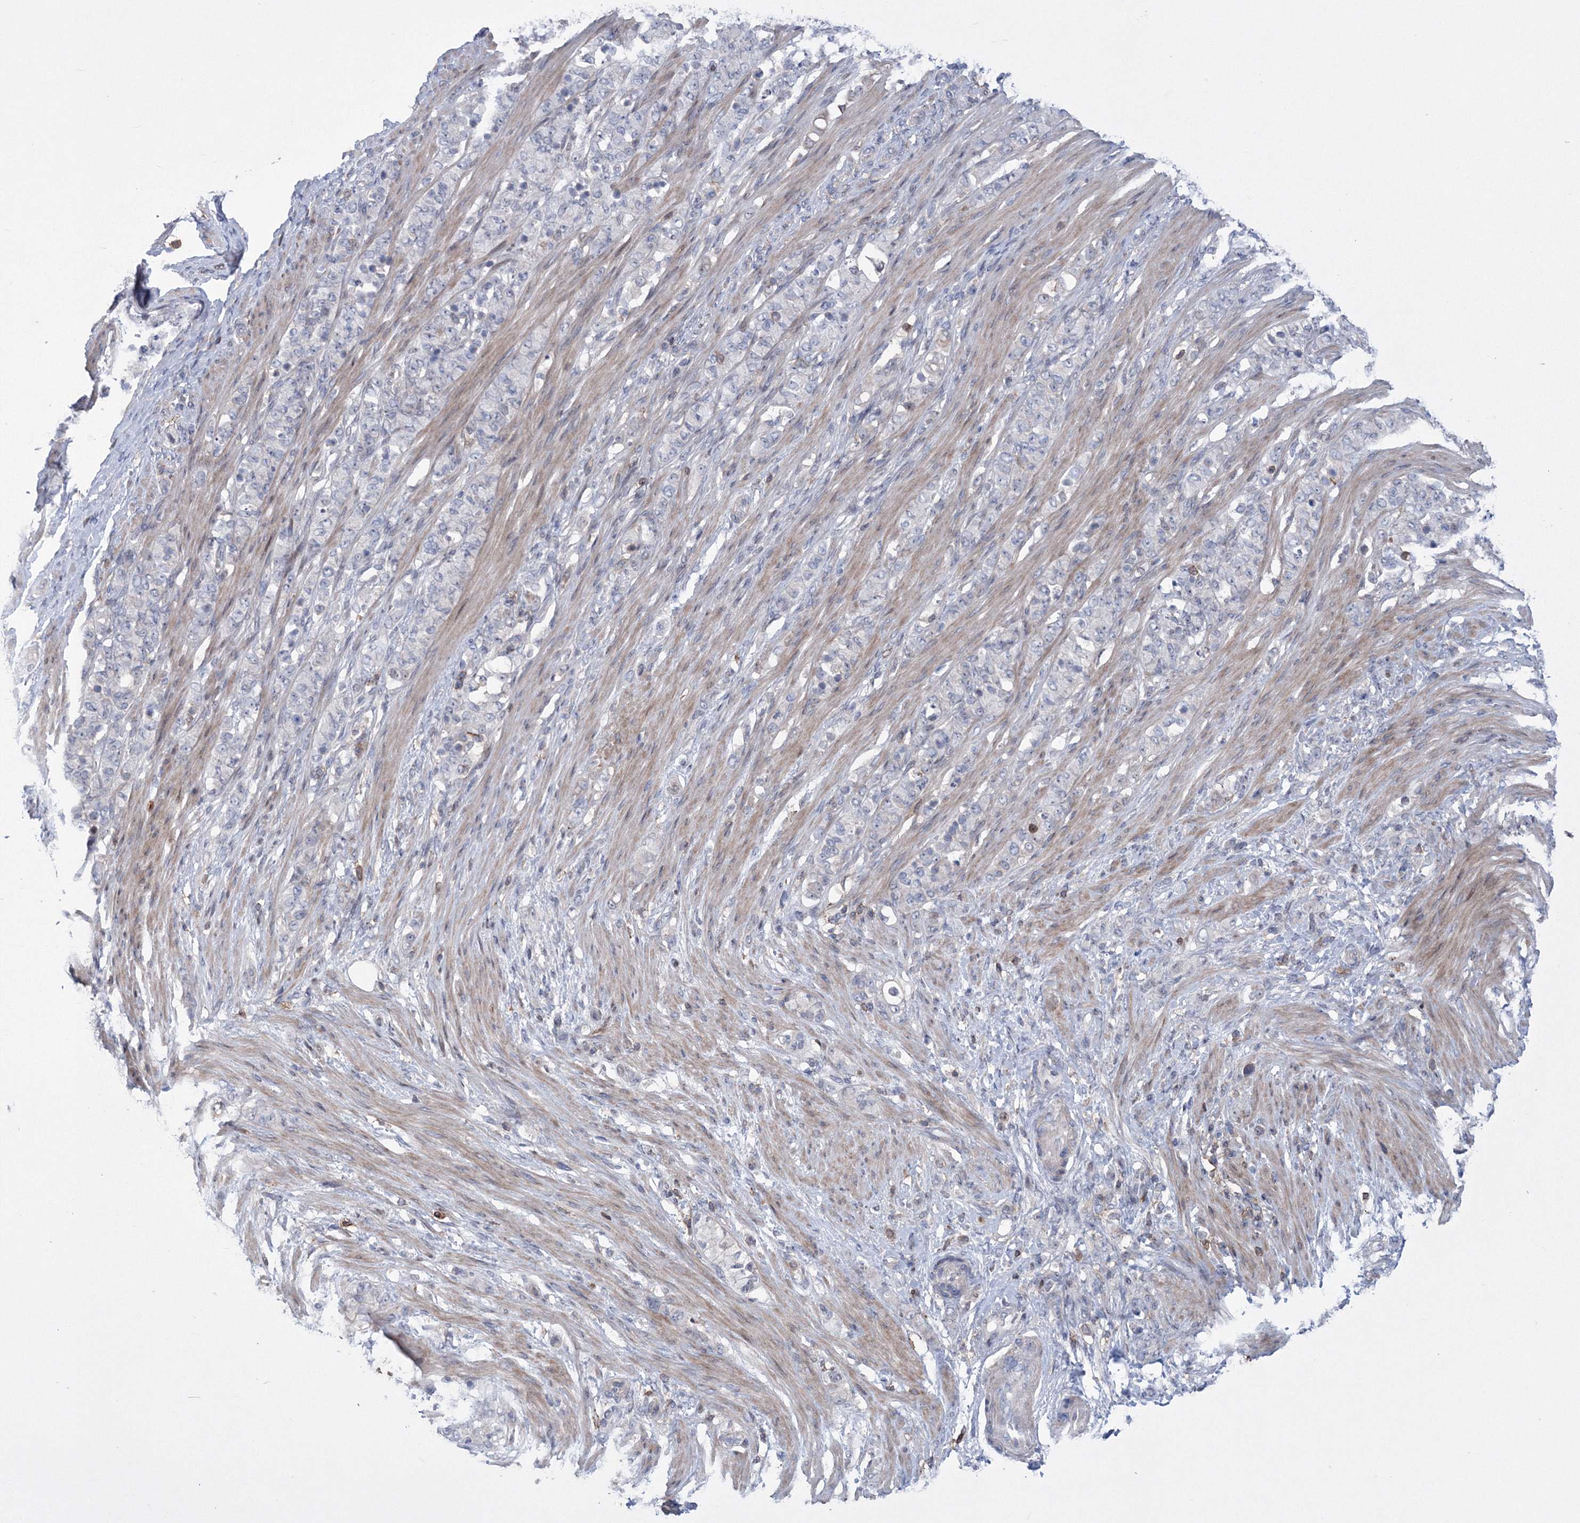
{"staining": {"intensity": "negative", "quantity": "none", "location": "none"}, "tissue": "stomach cancer", "cell_type": "Tumor cells", "image_type": "cancer", "snomed": [{"axis": "morphology", "description": "Adenocarcinoma, NOS"}, {"axis": "topography", "description": "Stomach"}], "caption": "This is an immunohistochemistry (IHC) photomicrograph of human stomach adenocarcinoma. There is no staining in tumor cells.", "gene": "RNPEPL1", "patient": {"sex": "female", "age": 79}}